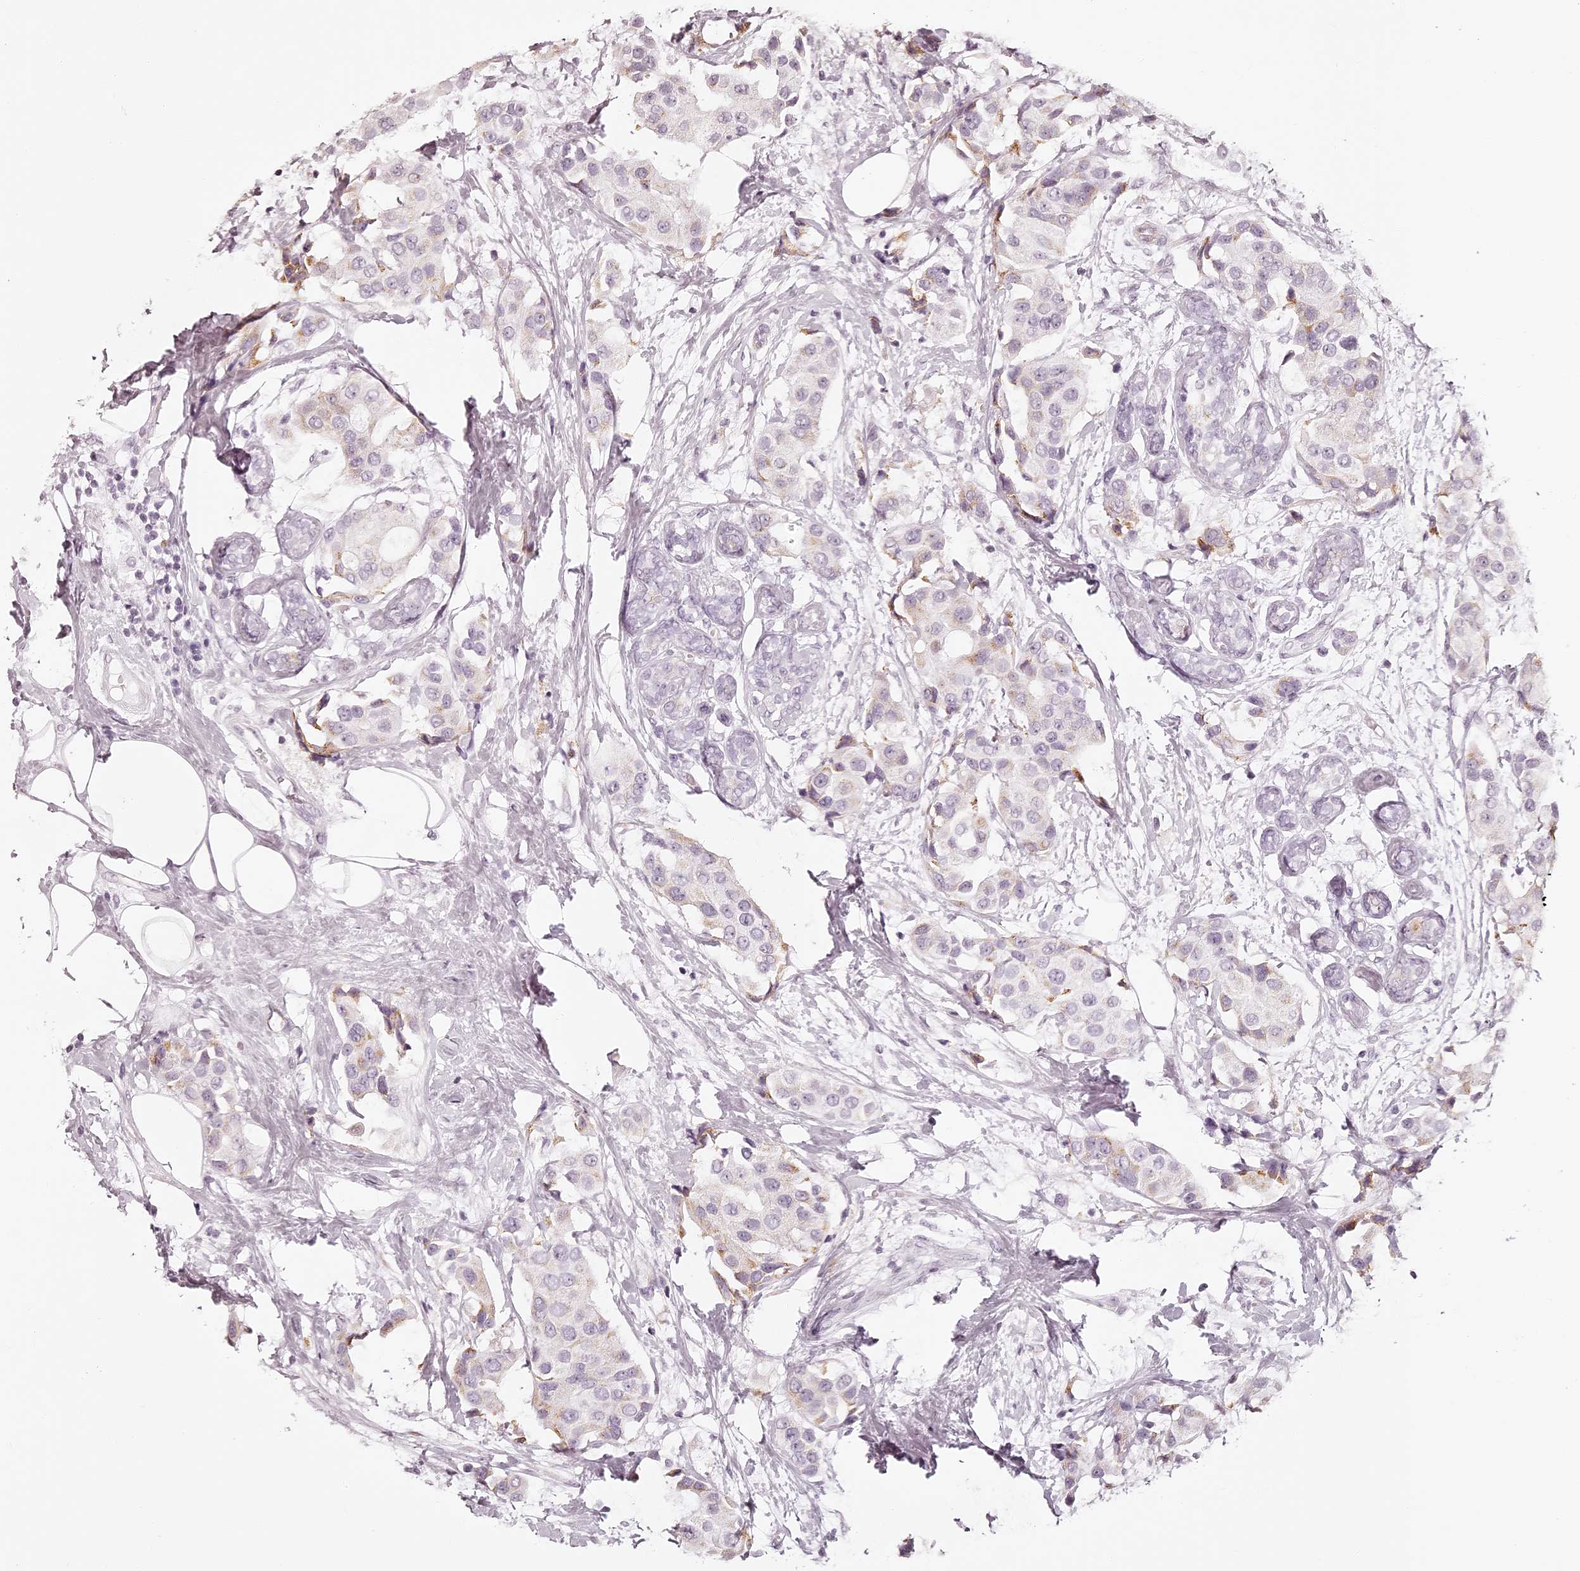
{"staining": {"intensity": "weak", "quantity": "<25%", "location": "cytoplasmic/membranous"}, "tissue": "breast cancer", "cell_type": "Tumor cells", "image_type": "cancer", "snomed": [{"axis": "morphology", "description": "Normal tissue, NOS"}, {"axis": "morphology", "description": "Duct carcinoma"}, {"axis": "topography", "description": "Breast"}], "caption": "IHC of human breast cancer (infiltrating ductal carcinoma) shows no positivity in tumor cells. The staining was performed using DAB (3,3'-diaminobenzidine) to visualize the protein expression in brown, while the nuclei were stained in blue with hematoxylin (Magnification: 20x).", "gene": "ELAPOR1", "patient": {"sex": "female", "age": 39}}